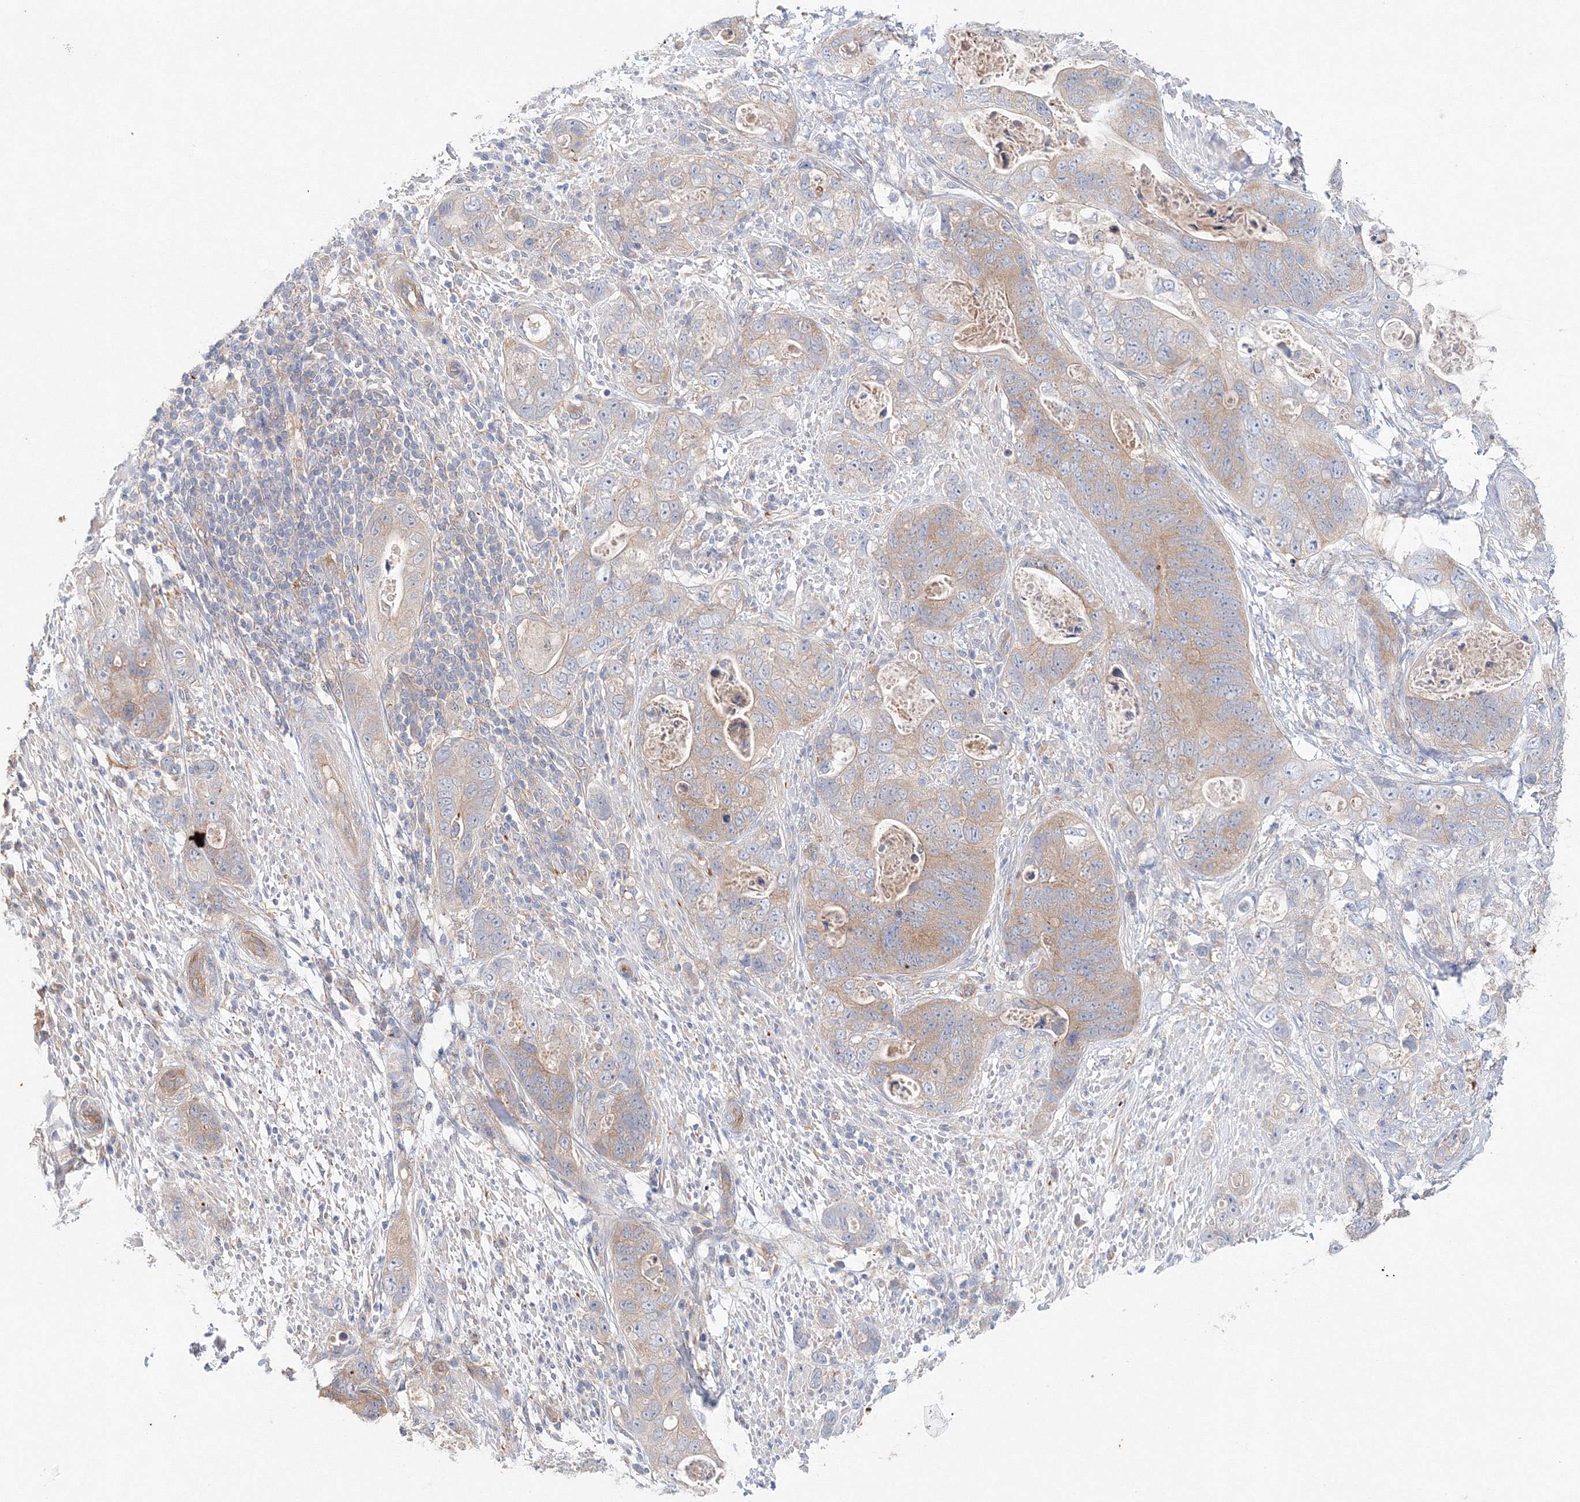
{"staining": {"intensity": "weak", "quantity": "25%-75%", "location": "cytoplasmic/membranous"}, "tissue": "stomach cancer", "cell_type": "Tumor cells", "image_type": "cancer", "snomed": [{"axis": "morphology", "description": "Adenocarcinoma, NOS"}, {"axis": "topography", "description": "Stomach"}], "caption": "A photomicrograph of human stomach cancer (adenocarcinoma) stained for a protein exhibits weak cytoplasmic/membranous brown staining in tumor cells.", "gene": "TPRKB", "patient": {"sex": "female", "age": 89}}